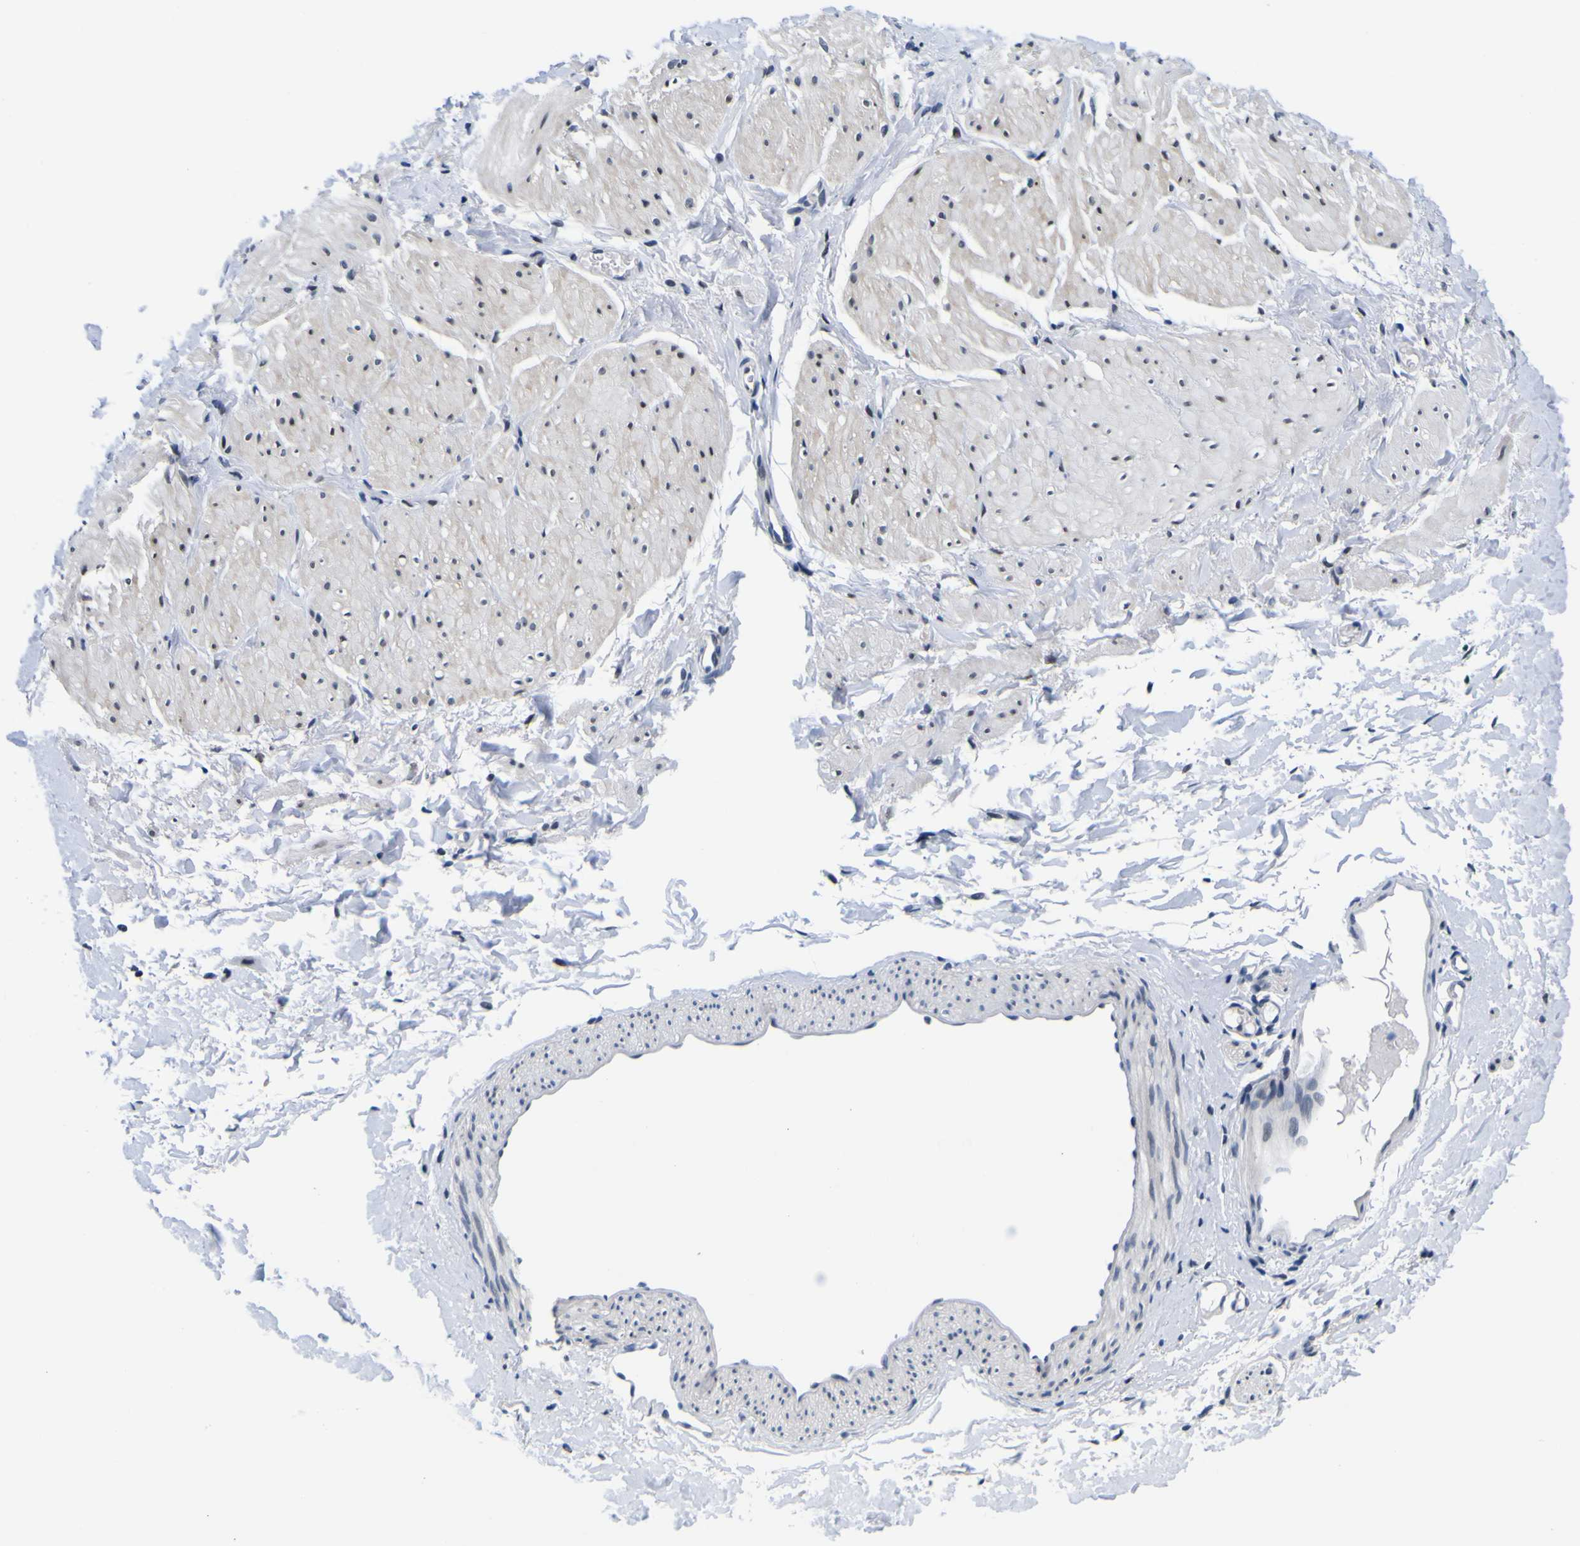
{"staining": {"intensity": "negative", "quantity": "none", "location": "none"}, "tissue": "smooth muscle", "cell_type": "Smooth muscle cells", "image_type": "normal", "snomed": [{"axis": "morphology", "description": "Normal tissue, NOS"}, {"axis": "topography", "description": "Smooth muscle"}], "caption": "An image of smooth muscle stained for a protein reveals no brown staining in smooth muscle cells.", "gene": "CUL4B", "patient": {"sex": "male", "age": 16}}